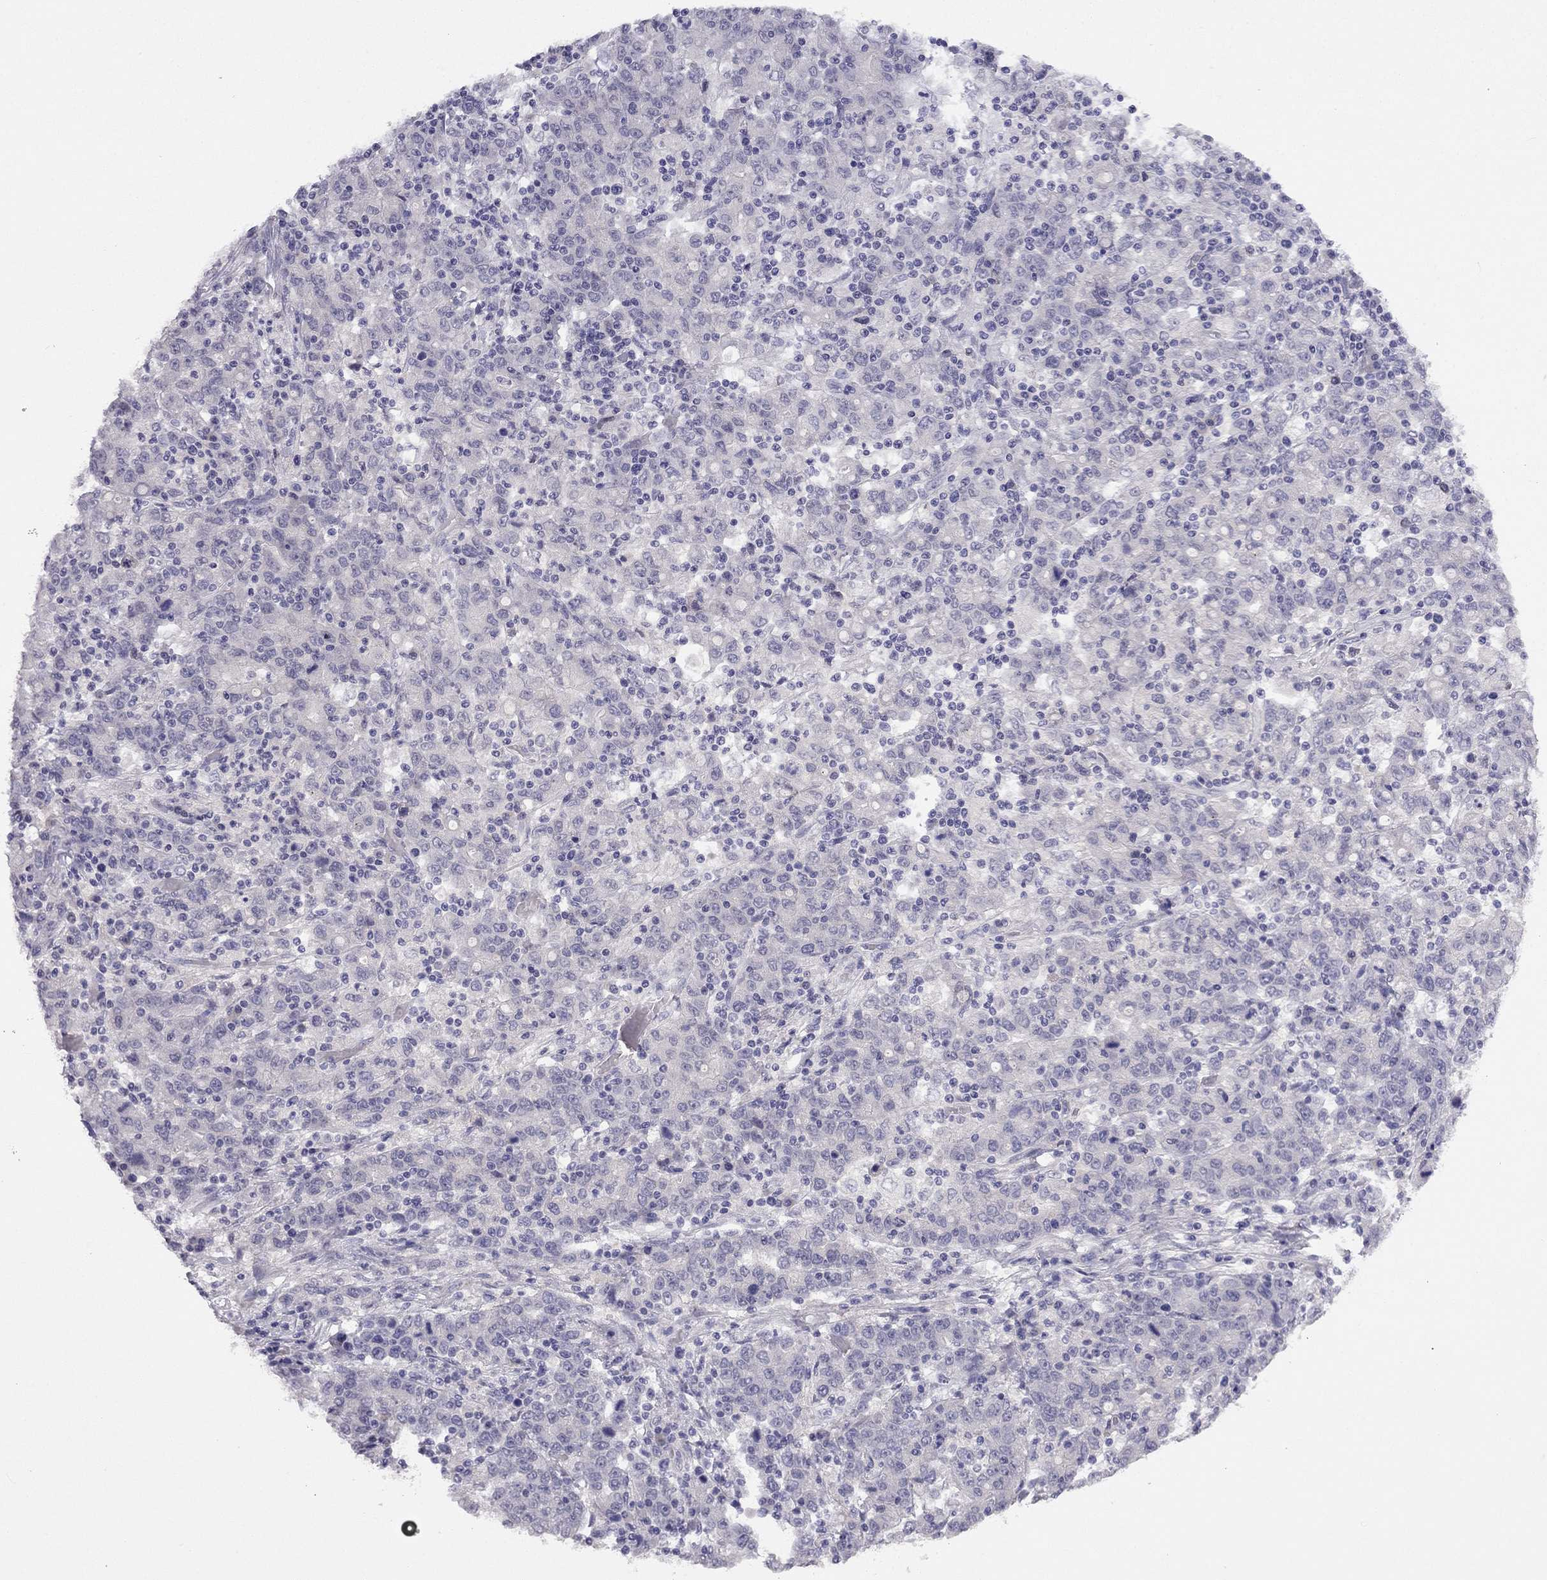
{"staining": {"intensity": "negative", "quantity": "none", "location": "none"}, "tissue": "stomach cancer", "cell_type": "Tumor cells", "image_type": "cancer", "snomed": [{"axis": "morphology", "description": "Adenocarcinoma, NOS"}, {"axis": "topography", "description": "Stomach, upper"}], "caption": "There is no significant staining in tumor cells of stomach adenocarcinoma.", "gene": "C16orf89", "patient": {"sex": "male", "age": 69}}